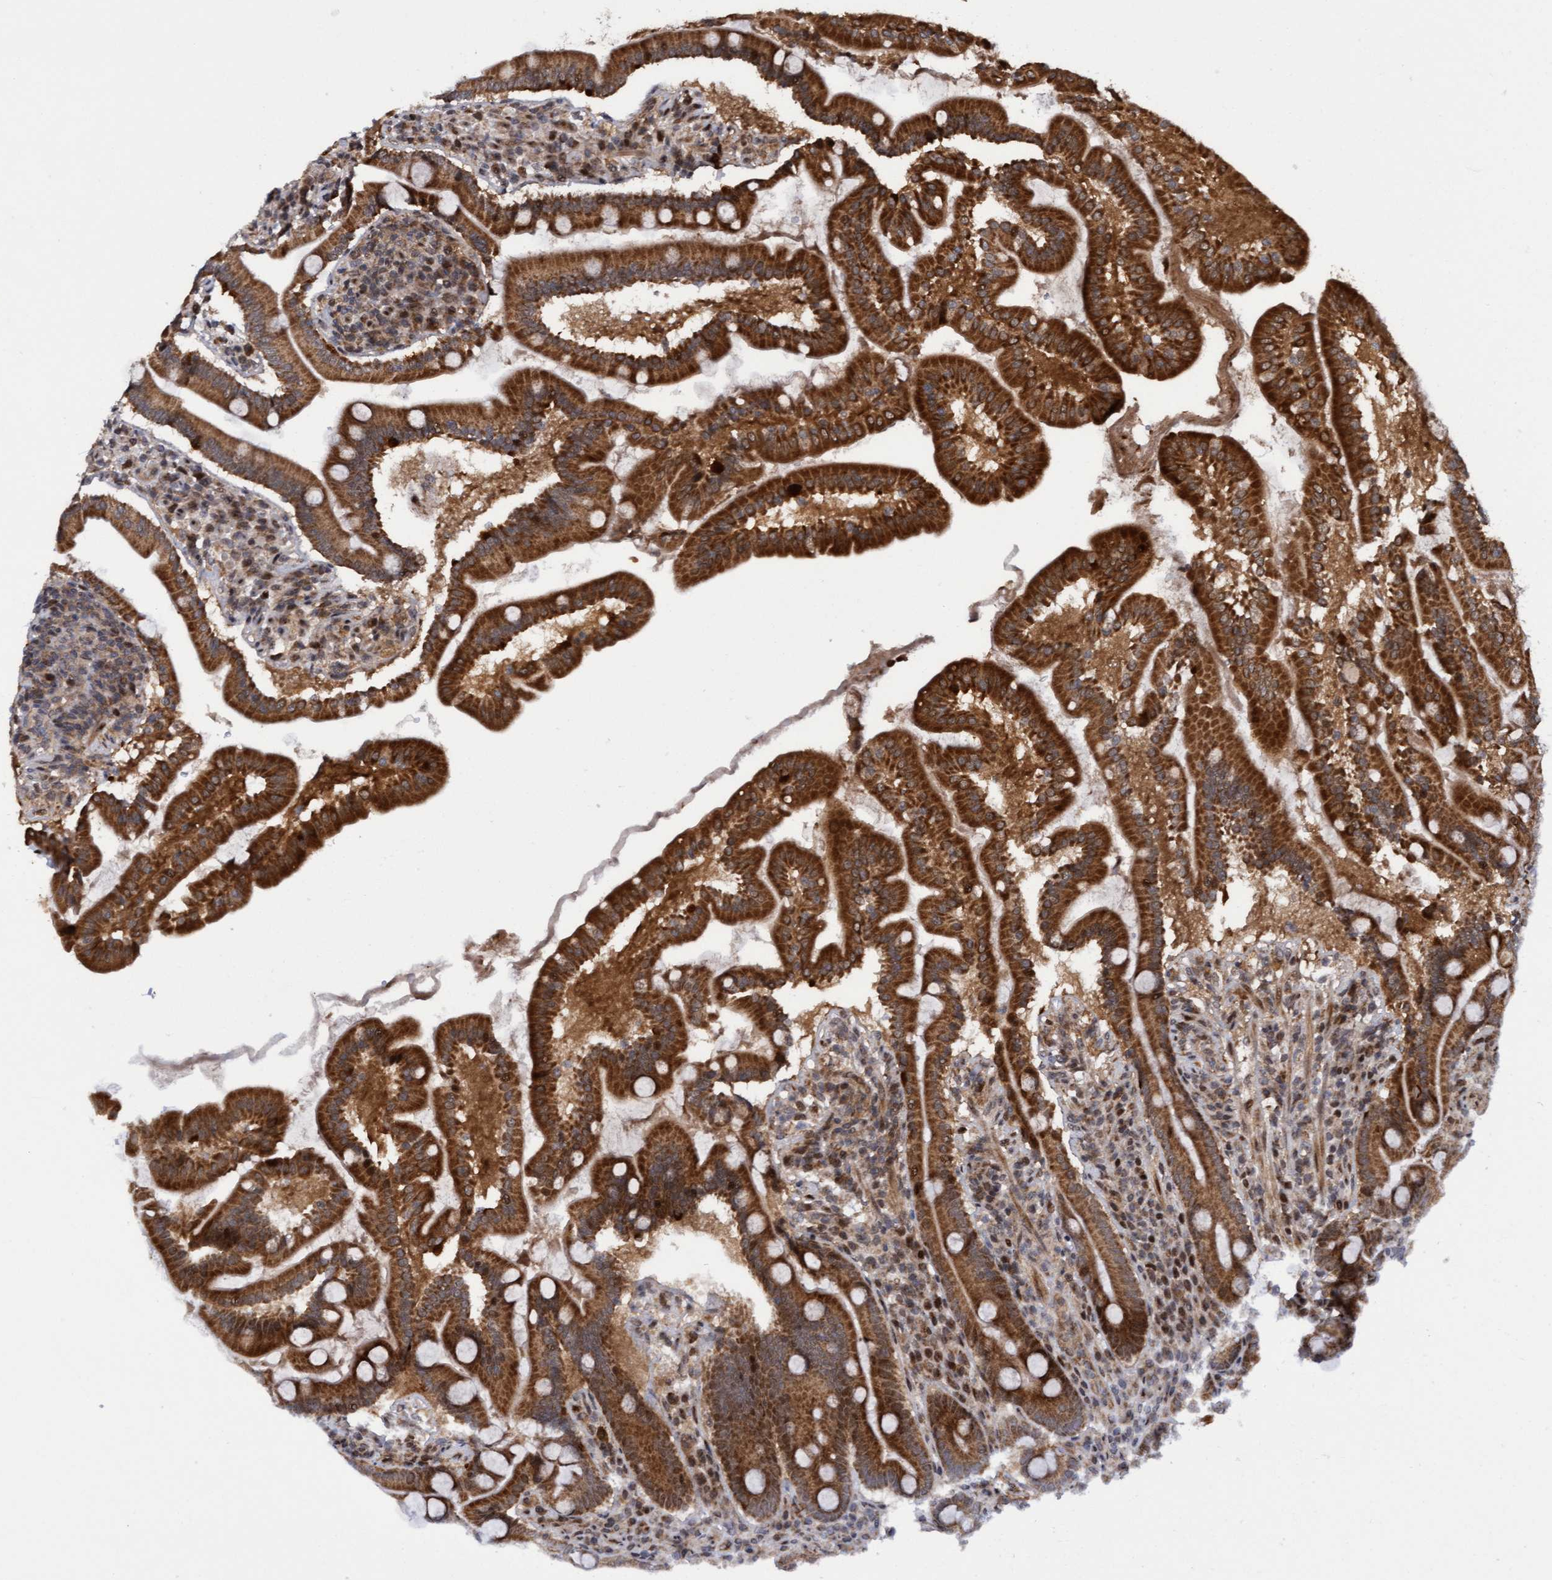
{"staining": {"intensity": "strong", "quantity": ">75%", "location": "cytoplasmic/membranous"}, "tissue": "duodenum", "cell_type": "Glandular cells", "image_type": "normal", "snomed": [{"axis": "morphology", "description": "Normal tissue, NOS"}, {"axis": "topography", "description": "Duodenum"}], "caption": "Immunohistochemical staining of normal duodenum displays high levels of strong cytoplasmic/membranous positivity in about >75% of glandular cells.", "gene": "ITFG1", "patient": {"sex": "male", "age": 50}}